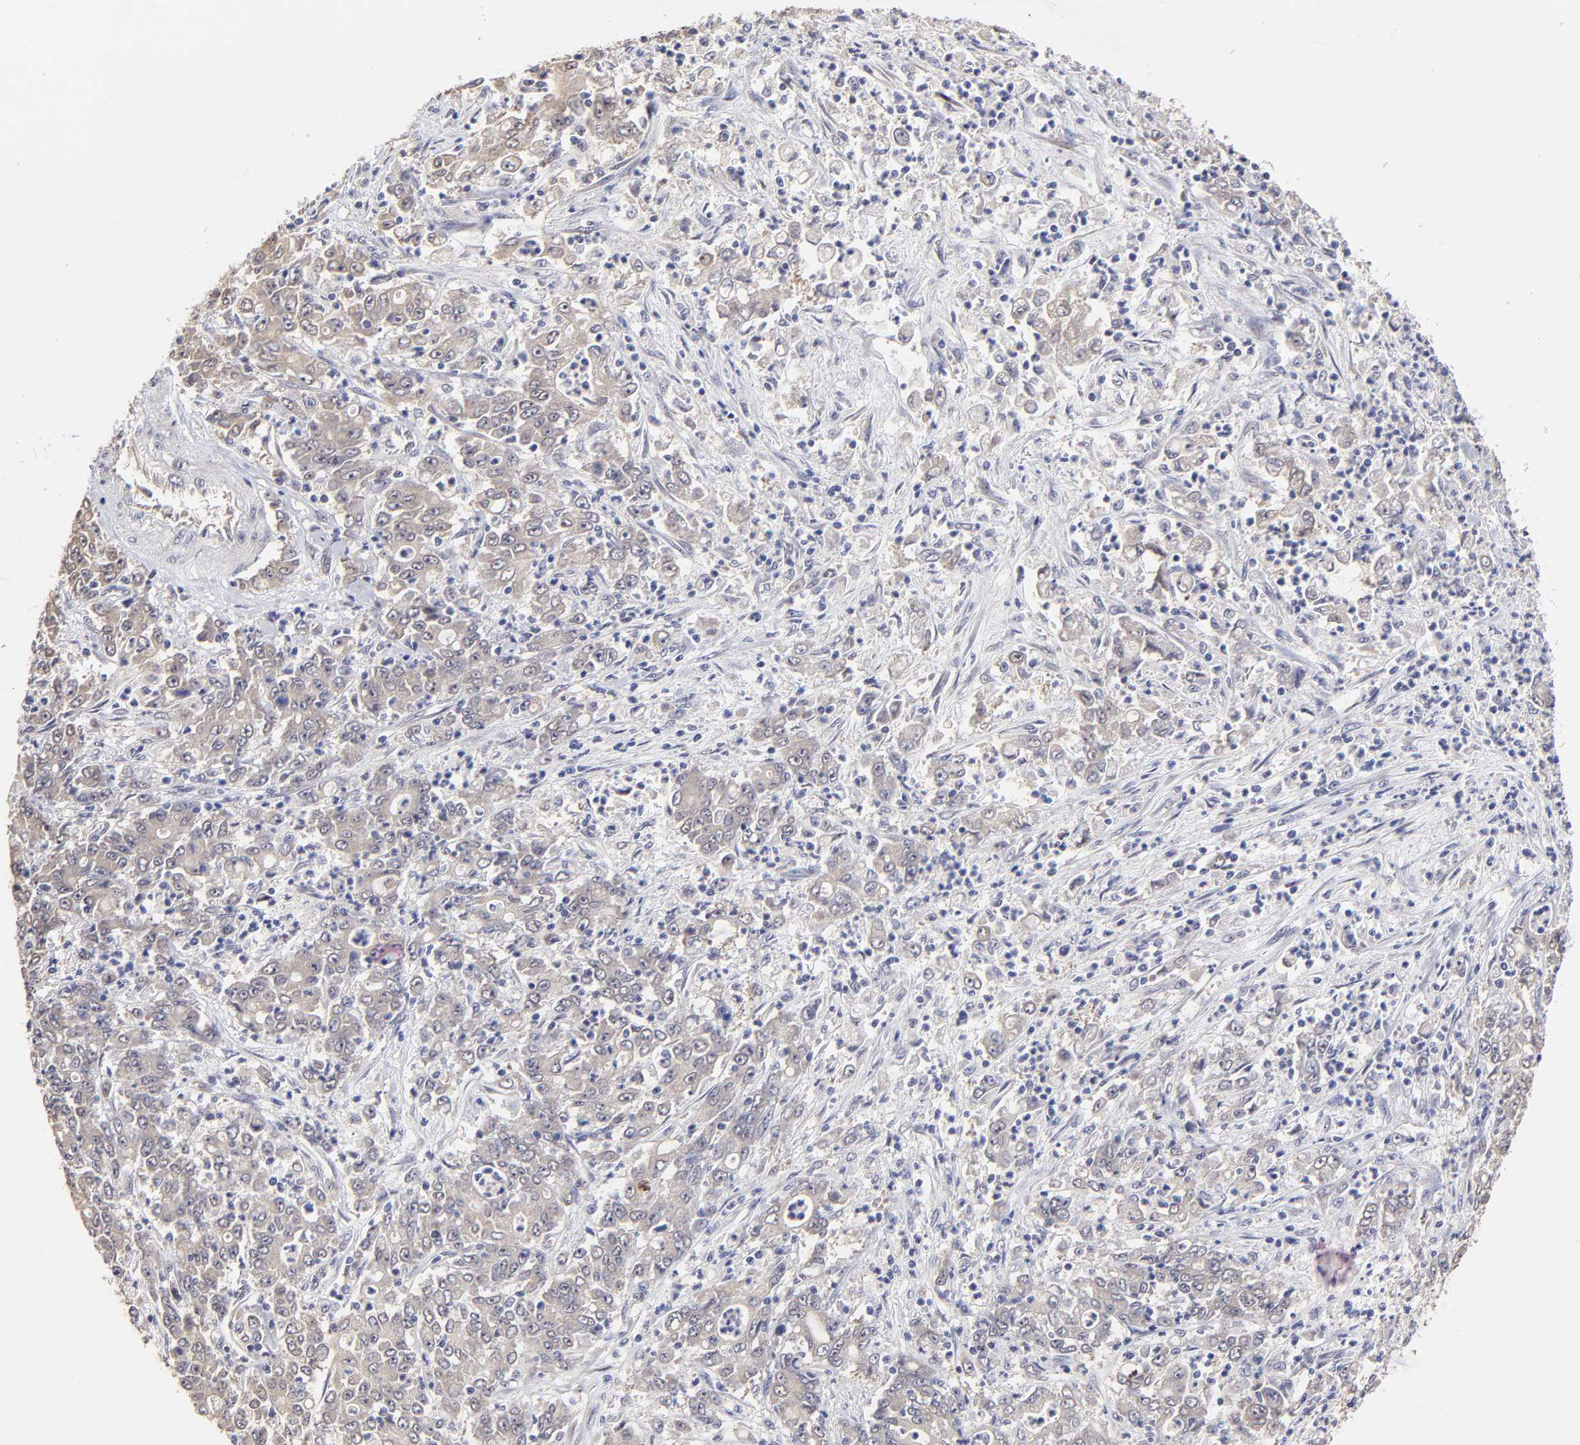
{"staining": {"intensity": "weak", "quantity": ">75%", "location": "cytoplasmic/membranous"}, "tissue": "stomach cancer", "cell_type": "Tumor cells", "image_type": "cancer", "snomed": [{"axis": "morphology", "description": "Adenocarcinoma, NOS"}, {"axis": "topography", "description": "Stomach, lower"}], "caption": "Brown immunohistochemical staining in stomach cancer exhibits weak cytoplasmic/membranous positivity in about >75% of tumor cells.", "gene": "ZNF10", "patient": {"sex": "female", "age": 71}}